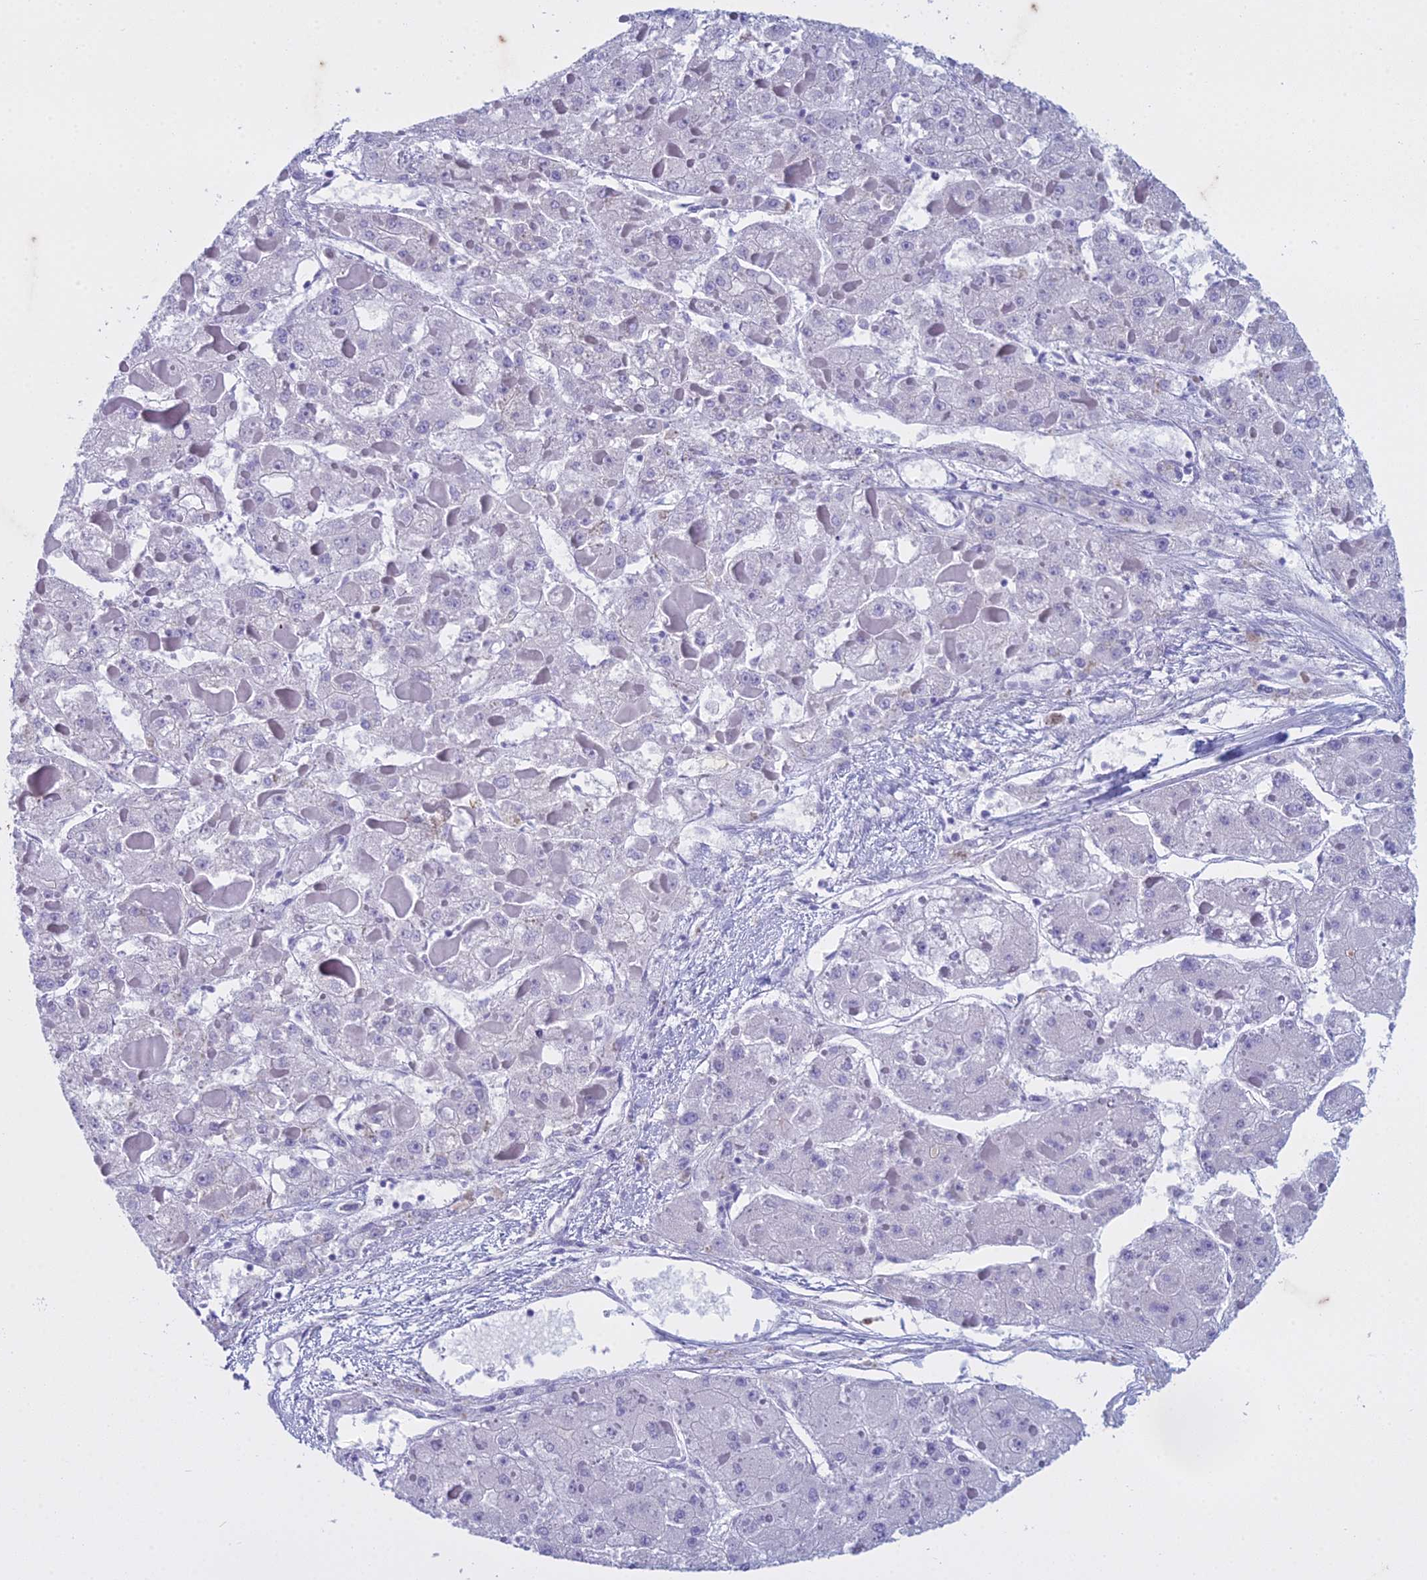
{"staining": {"intensity": "negative", "quantity": "none", "location": "none"}, "tissue": "liver cancer", "cell_type": "Tumor cells", "image_type": "cancer", "snomed": [{"axis": "morphology", "description": "Carcinoma, Hepatocellular, NOS"}, {"axis": "topography", "description": "Liver"}], "caption": "The immunohistochemistry (IHC) image has no significant expression in tumor cells of liver hepatocellular carcinoma tissue.", "gene": "HMGB4", "patient": {"sex": "female", "age": 73}}